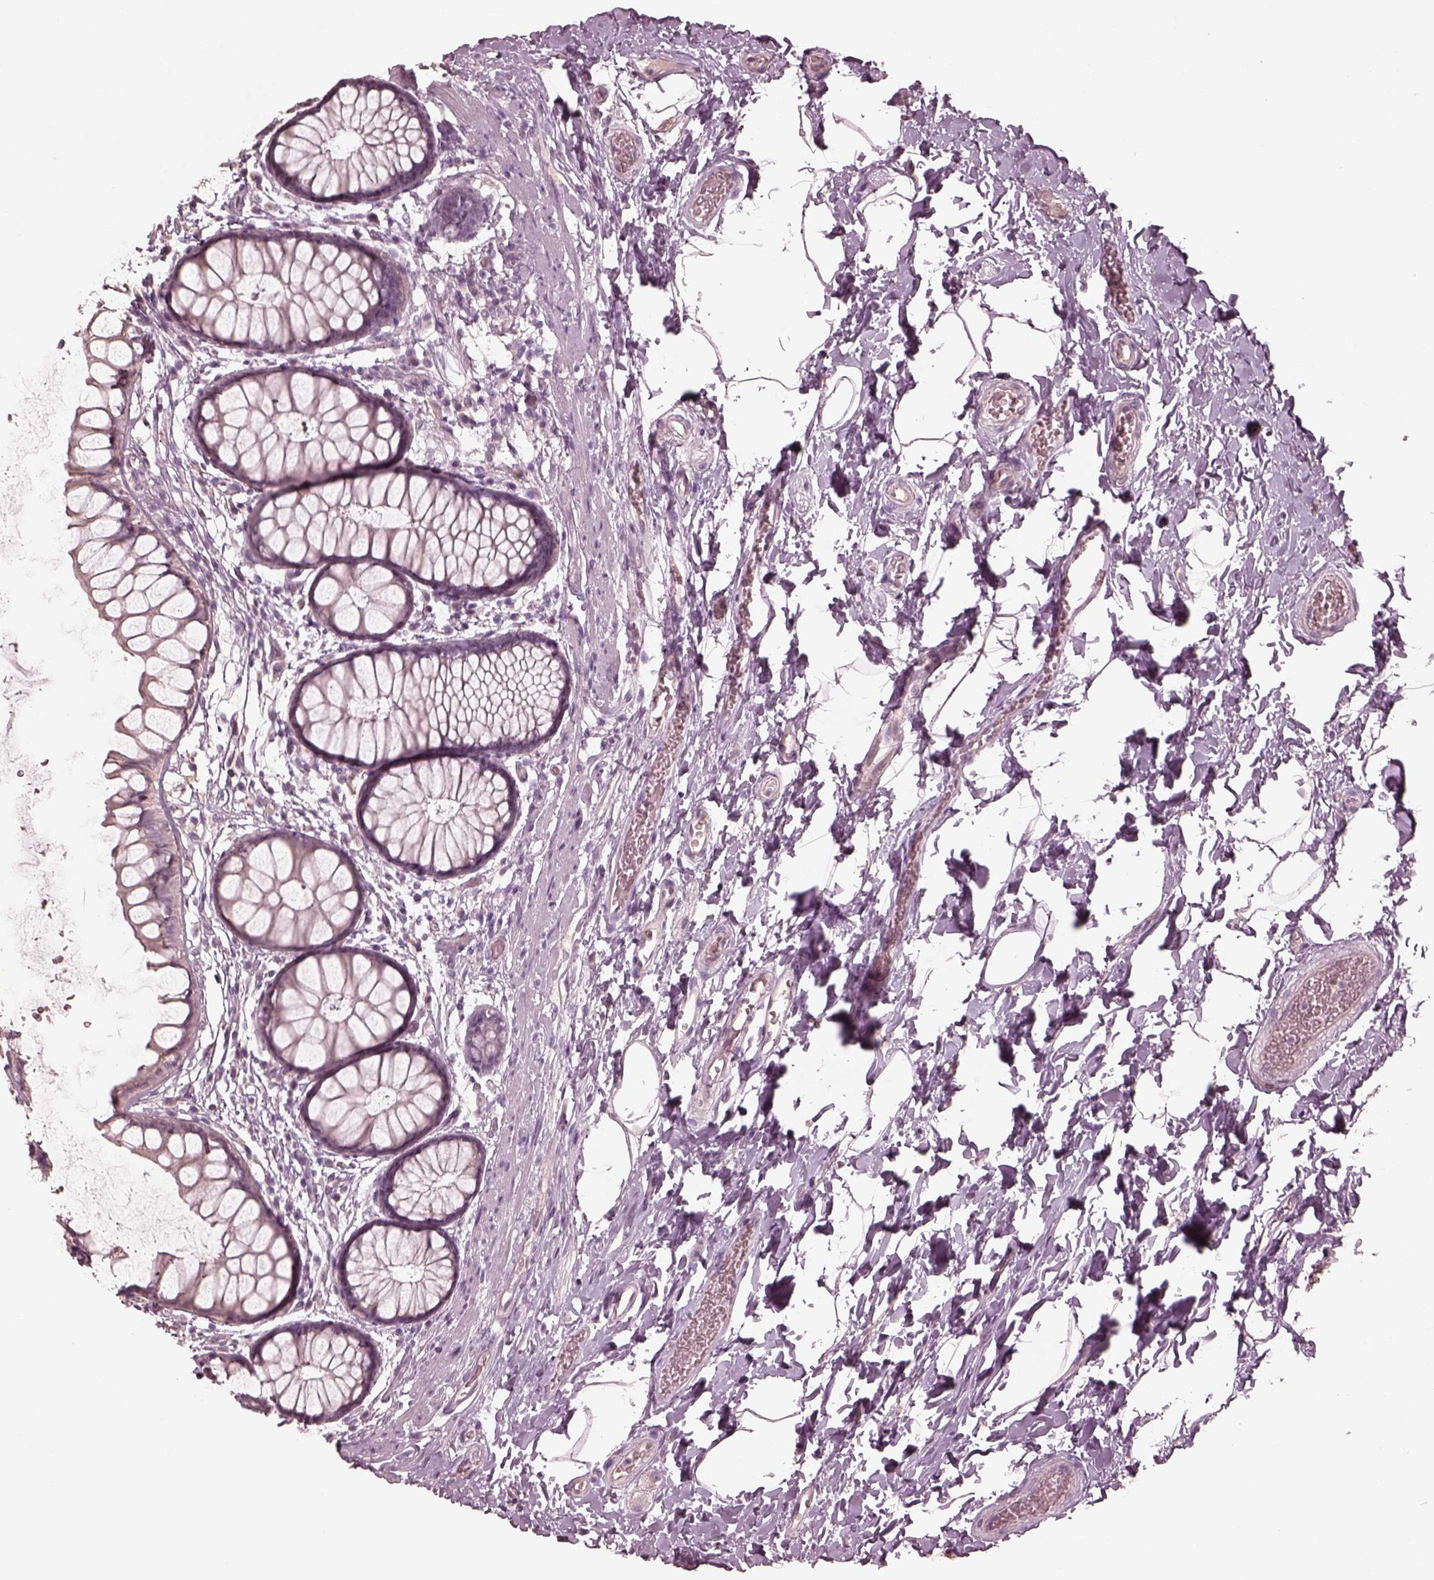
{"staining": {"intensity": "negative", "quantity": "none", "location": "none"}, "tissue": "rectum", "cell_type": "Glandular cells", "image_type": "normal", "snomed": [{"axis": "morphology", "description": "Normal tissue, NOS"}, {"axis": "topography", "description": "Rectum"}], "caption": "A micrograph of human rectum is negative for staining in glandular cells. (Brightfield microscopy of DAB (3,3'-diaminobenzidine) immunohistochemistry (IHC) at high magnification).", "gene": "VWA5B1", "patient": {"sex": "female", "age": 62}}